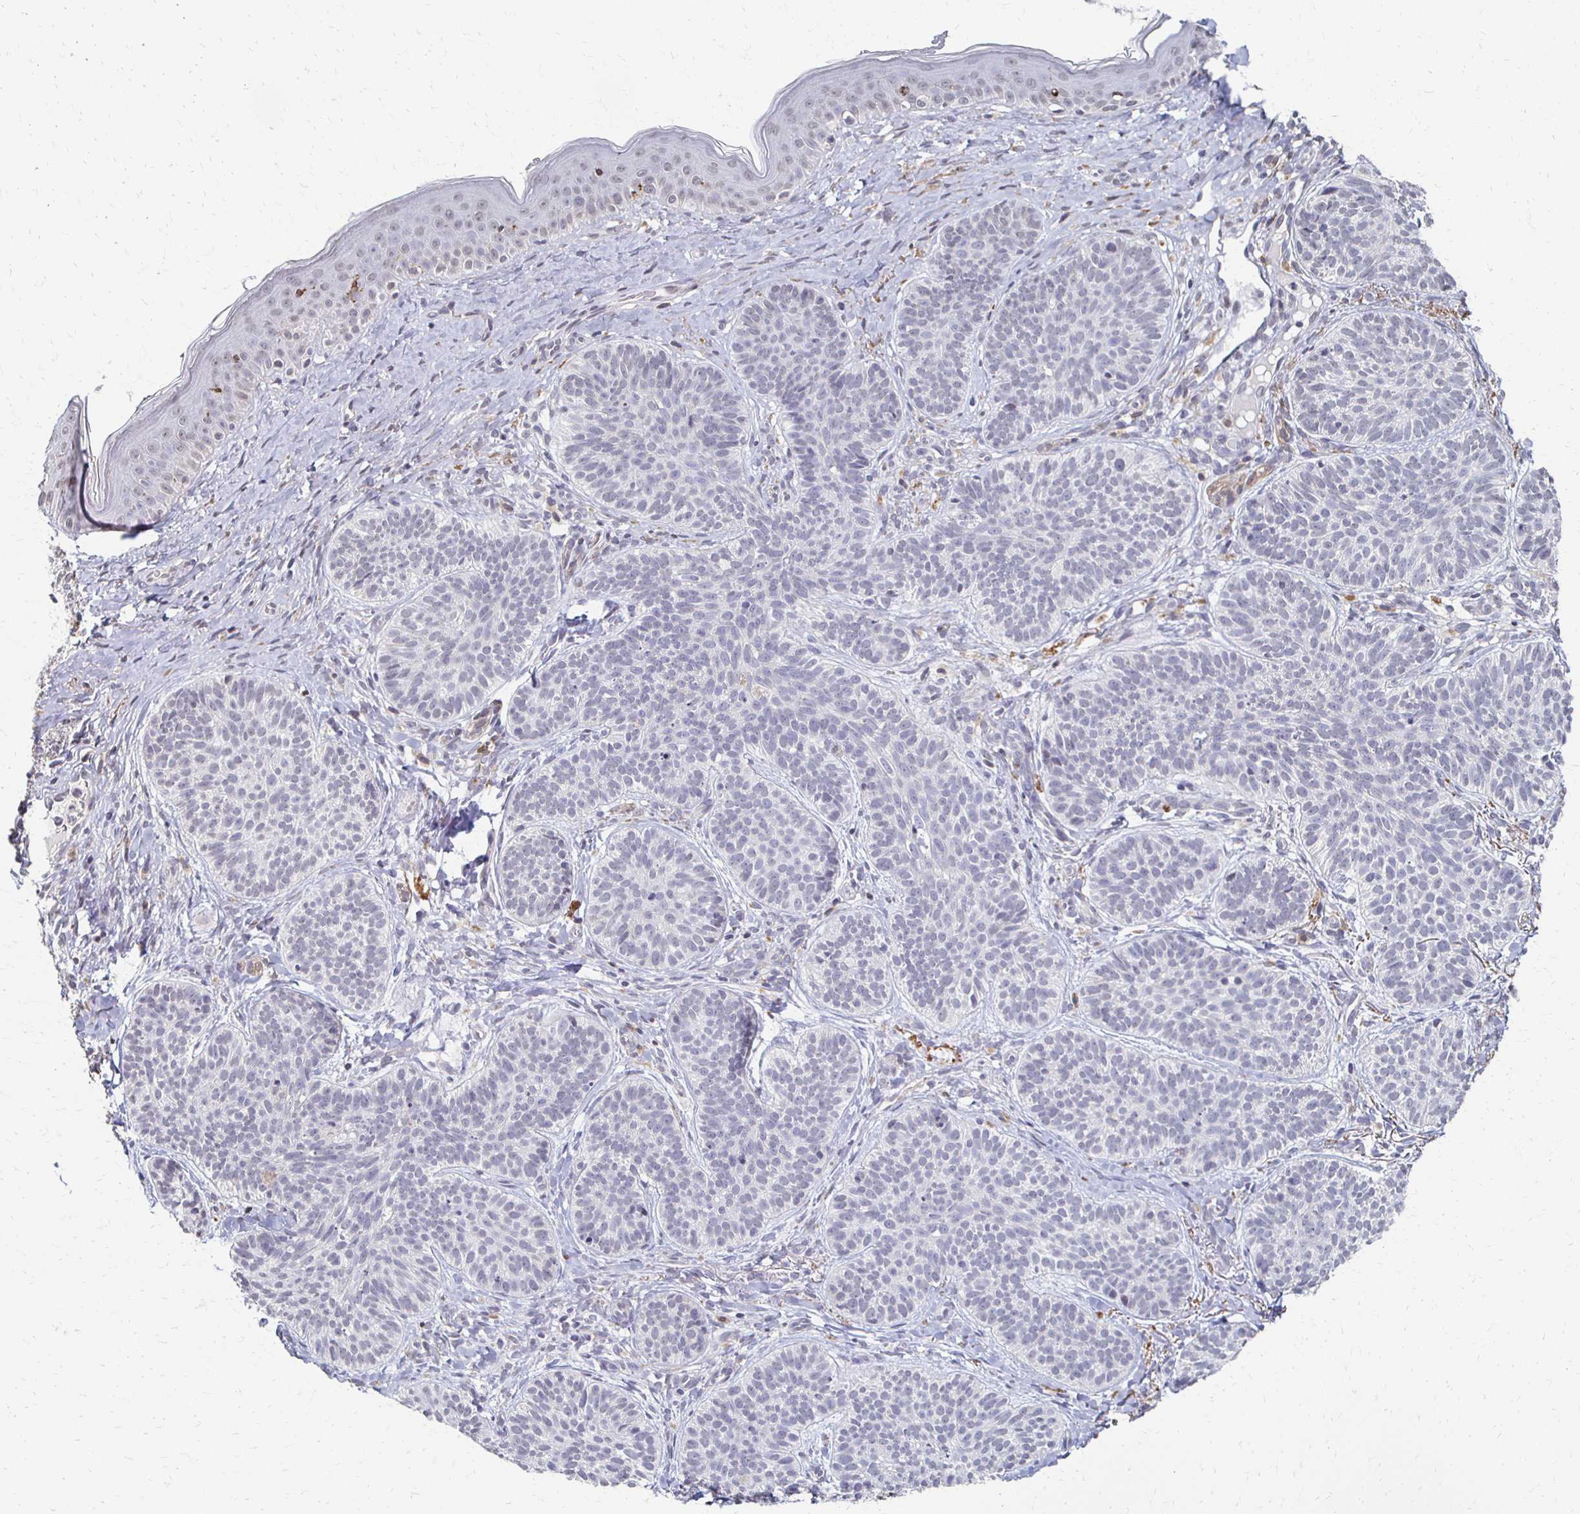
{"staining": {"intensity": "negative", "quantity": "none", "location": "none"}, "tissue": "skin cancer", "cell_type": "Tumor cells", "image_type": "cancer", "snomed": [{"axis": "morphology", "description": "Basal cell carcinoma"}, {"axis": "topography", "description": "Skin"}], "caption": "A high-resolution image shows immunohistochemistry (IHC) staining of skin cancer, which demonstrates no significant staining in tumor cells.", "gene": "DAB1", "patient": {"sex": "male", "age": 54}}